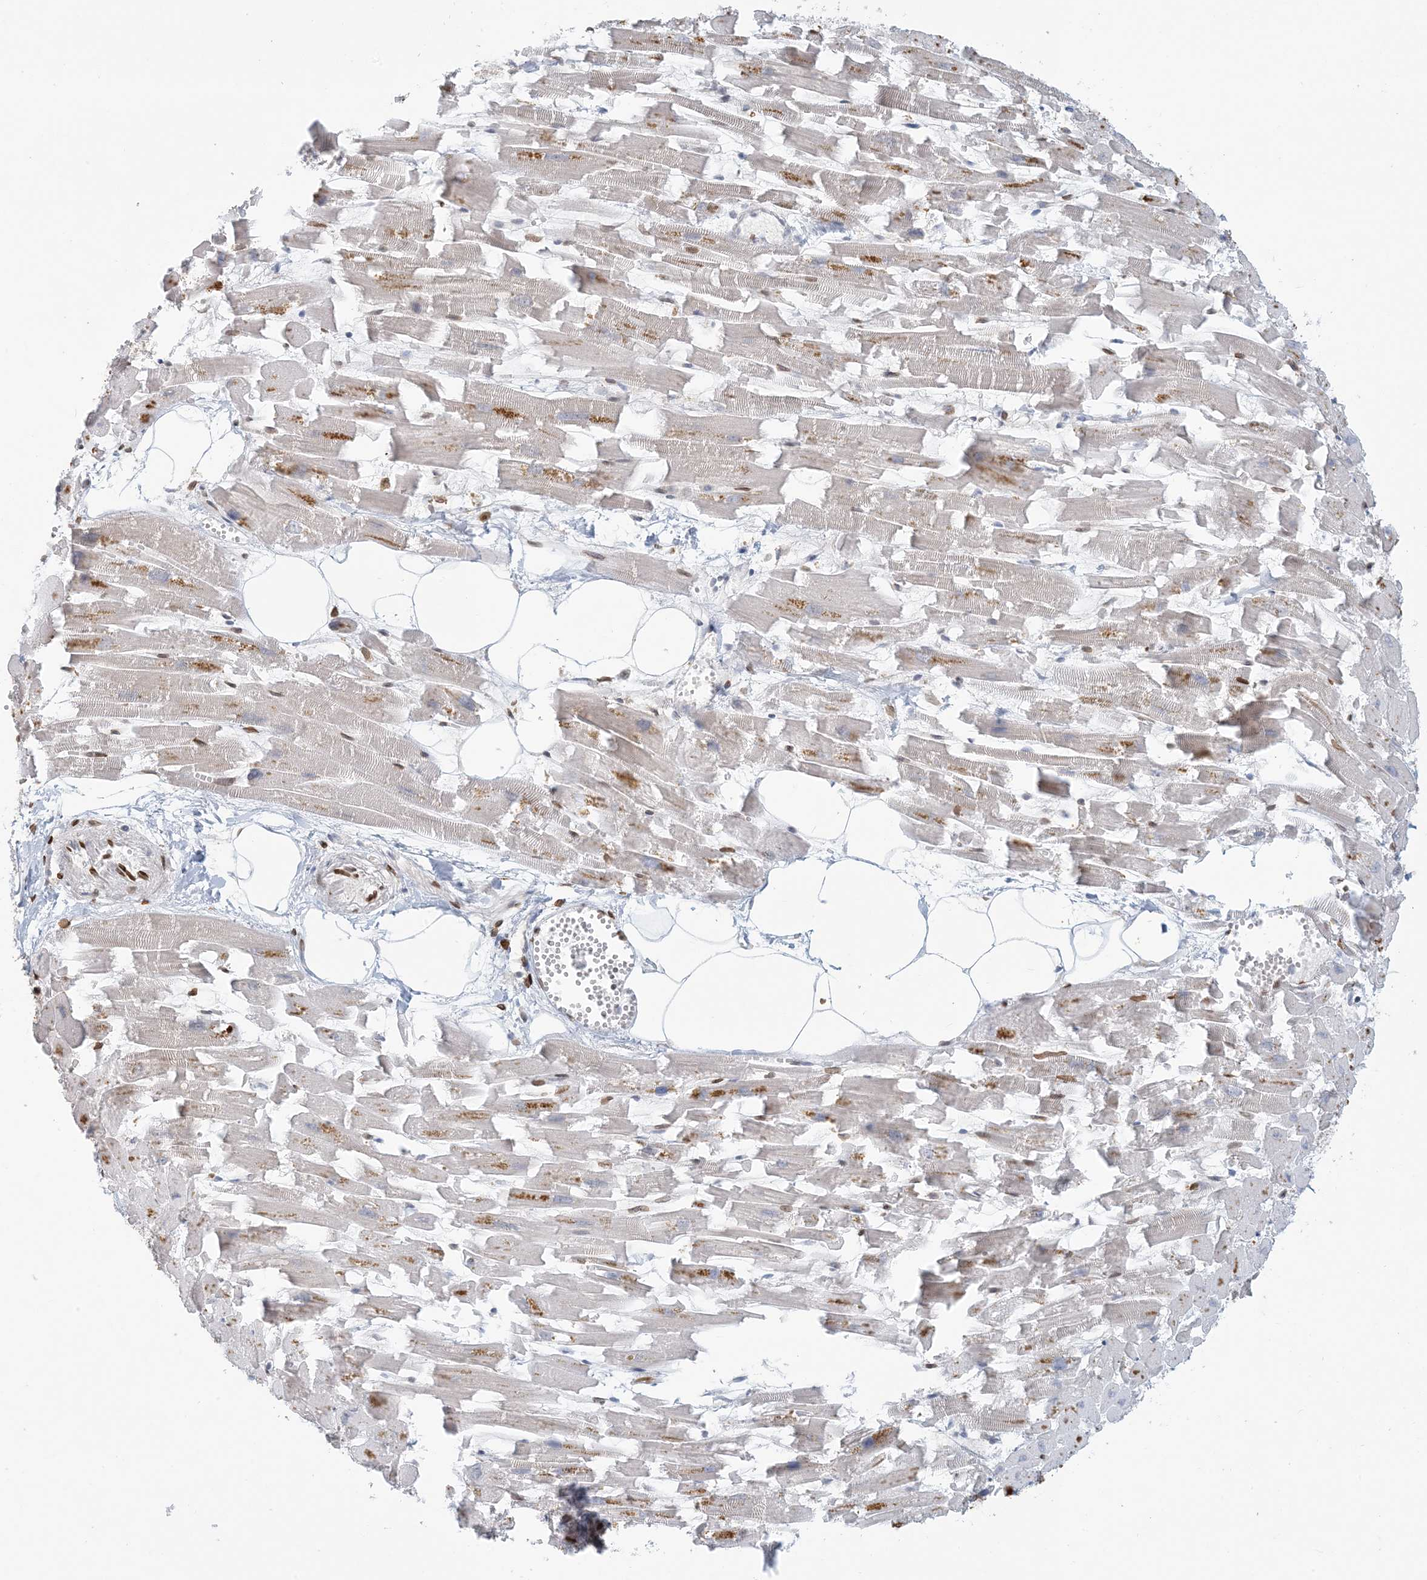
{"staining": {"intensity": "moderate", "quantity": "<25%", "location": "cytoplasmic/membranous"}, "tissue": "heart muscle", "cell_type": "Cardiomyocytes", "image_type": "normal", "snomed": [{"axis": "morphology", "description": "Normal tissue, NOS"}, {"axis": "topography", "description": "Heart"}], "caption": "Immunohistochemistry (IHC) of normal heart muscle displays low levels of moderate cytoplasmic/membranous positivity in about <25% of cardiomyocytes. (Brightfield microscopy of DAB IHC at high magnification).", "gene": "SLC35A2", "patient": {"sex": "female", "age": 64}}